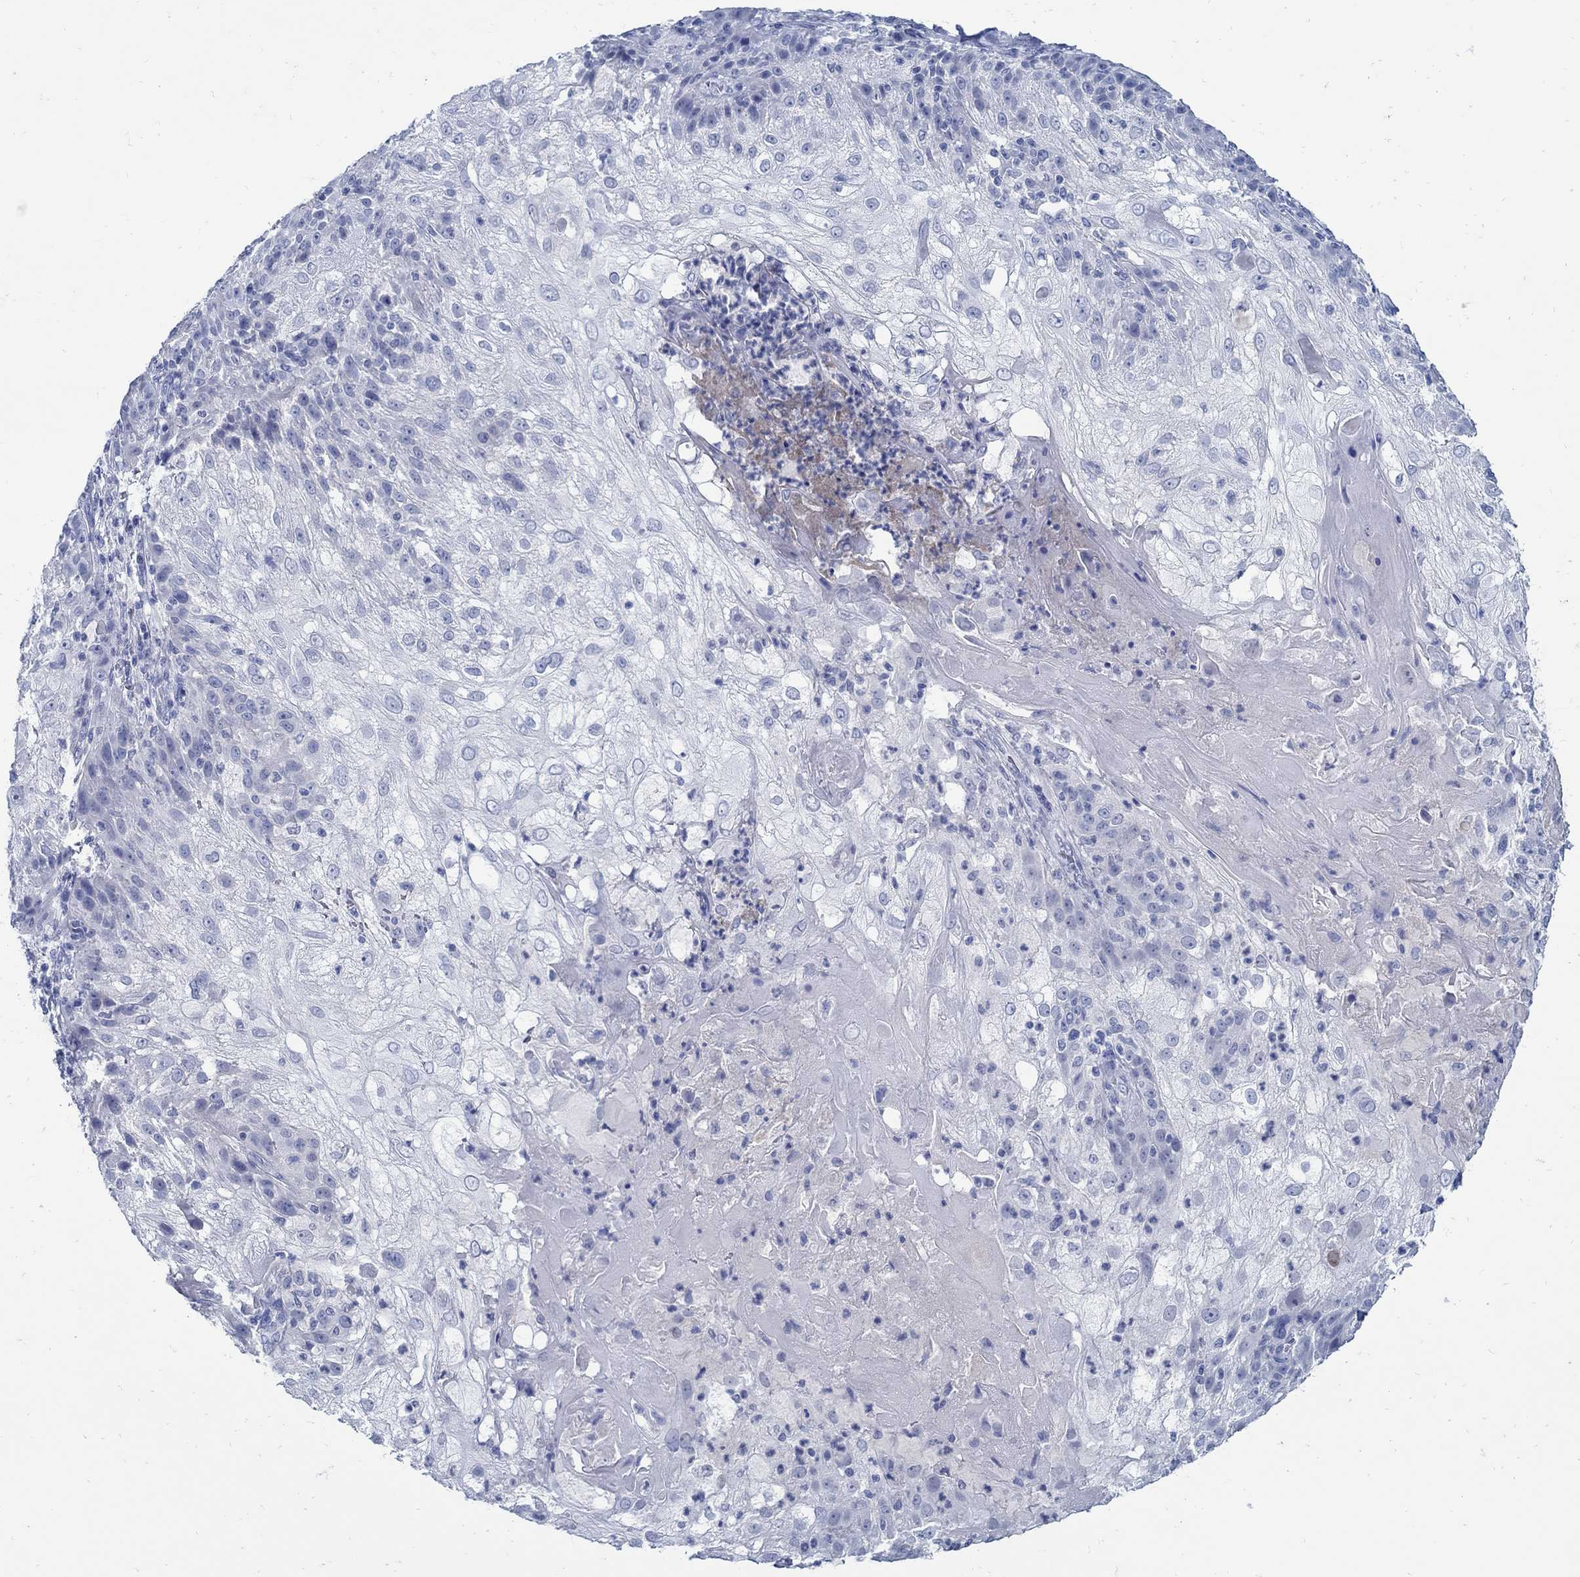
{"staining": {"intensity": "negative", "quantity": "none", "location": "none"}, "tissue": "skin cancer", "cell_type": "Tumor cells", "image_type": "cancer", "snomed": [{"axis": "morphology", "description": "Normal tissue, NOS"}, {"axis": "morphology", "description": "Squamous cell carcinoma, NOS"}, {"axis": "topography", "description": "Skin"}], "caption": "Immunohistochemistry of skin cancer (squamous cell carcinoma) displays no expression in tumor cells.", "gene": "PAX9", "patient": {"sex": "female", "age": 83}}